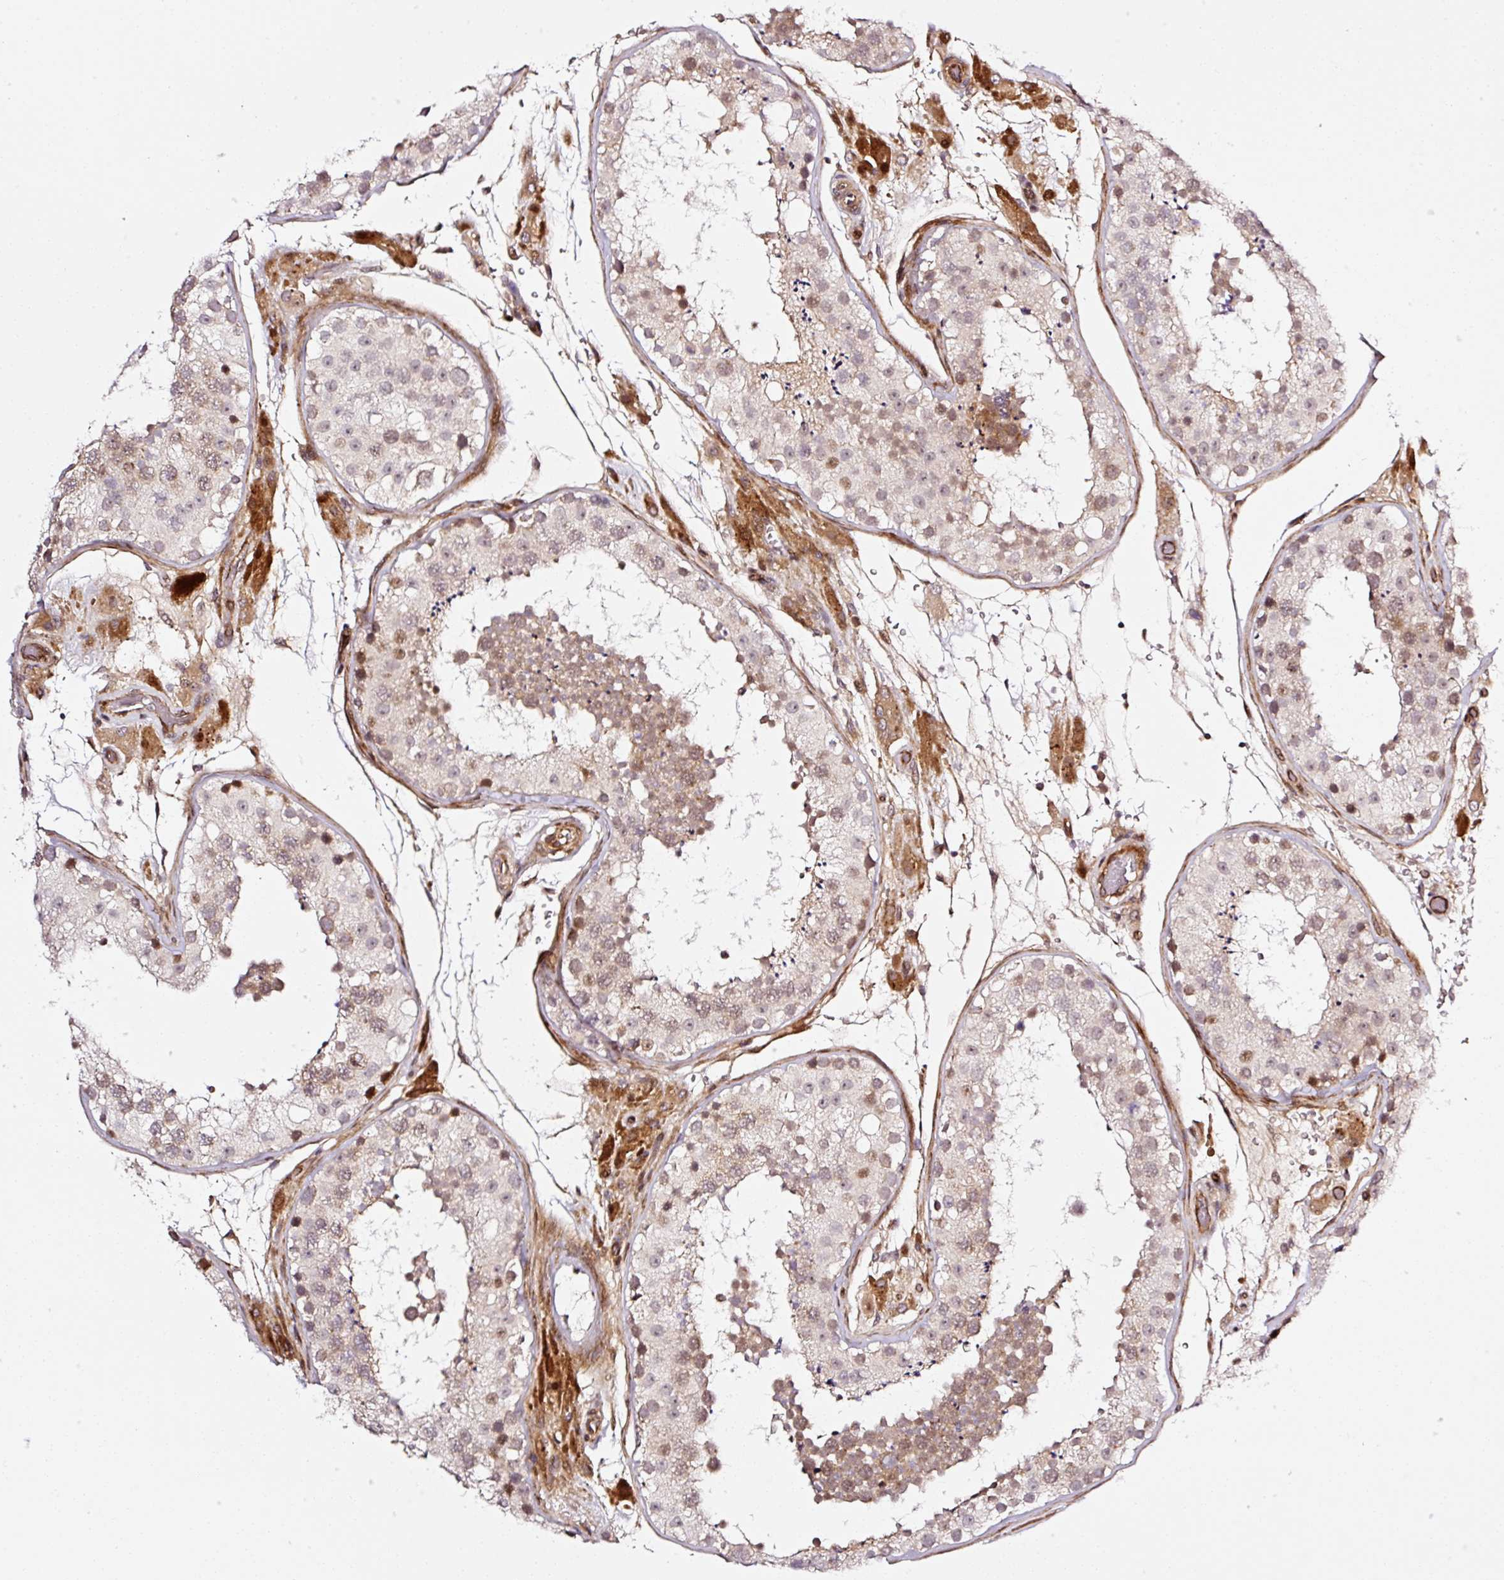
{"staining": {"intensity": "moderate", "quantity": "25%-75%", "location": "cytoplasmic/membranous,nuclear"}, "tissue": "testis", "cell_type": "Cells in seminiferous ducts", "image_type": "normal", "snomed": [{"axis": "morphology", "description": "Normal tissue, NOS"}, {"axis": "topography", "description": "Testis"}], "caption": "Immunohistochemical staining of normal human testis demonstrates moderate cytoplasmic/membranous,nuclear protein positivity in about 25%-75% of cells in seminiferous ducts. The staining was performed using DAB (3,3'-diaminobenzidine), with brown indicating positive protein expression. Nuclei are stained blue with hematoxylin.", "gene": "ANKRD20A1", "patient": {"sex": "male", "age": 26}}